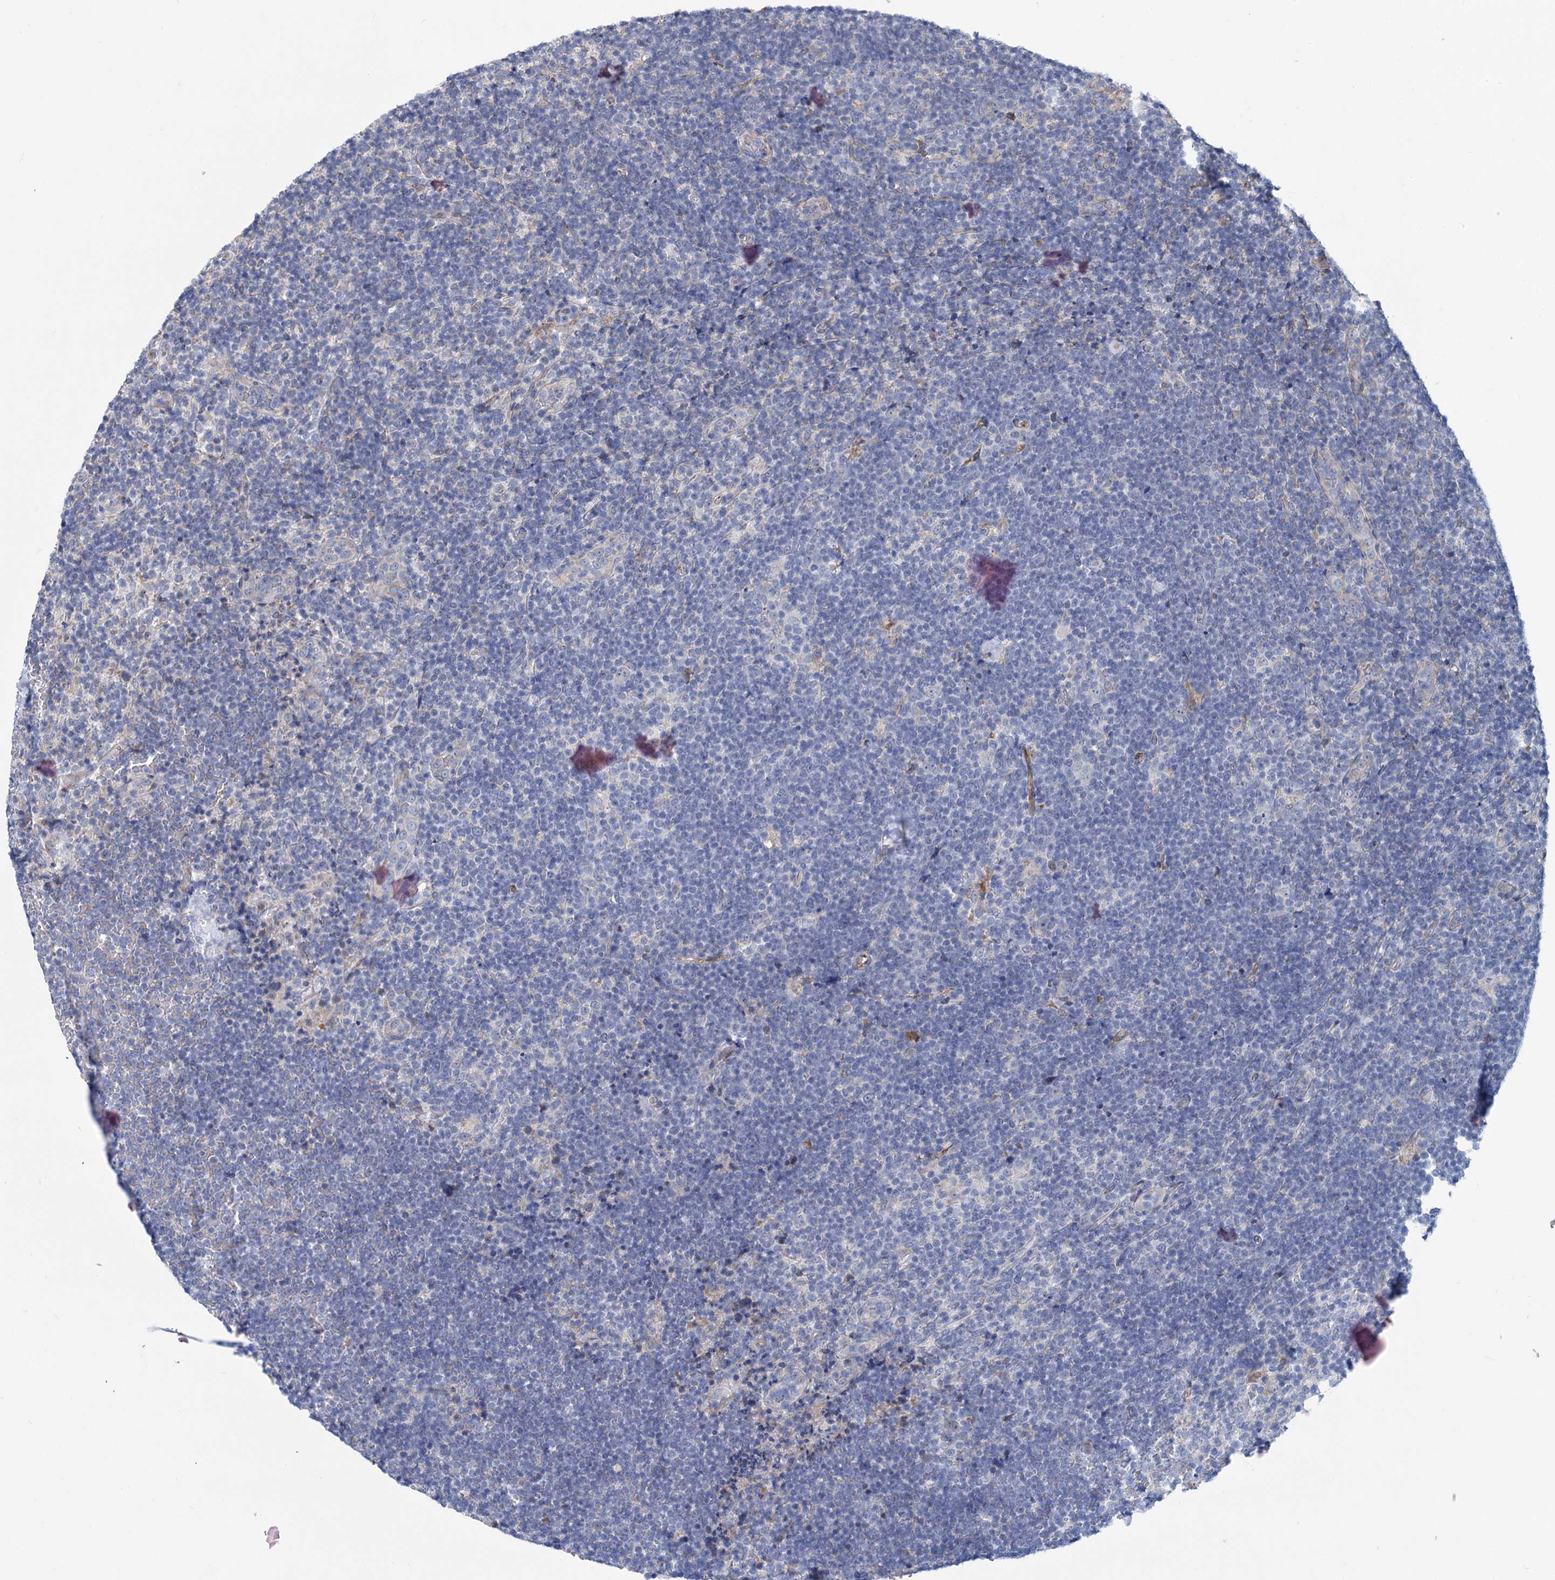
{"staining": {"intensity": "negative", "quantity": "none", "location": "none"}, "tissue": "lymphoma", "cell_type": "Tumor cells", "image_type": "cancer", "snomed": [{"axis": "morphology", "description": "Hodgkin's disease, NOS"}, {"axis": "topography", "description": "Lymph node"}], "caption": "A histopathology image of Hodgkin's disease stained for a protein demonstrates no brown staining in tumor cells. The staining is performed using DAB (3,3'-diaminobenzidine) brown chromogen with nuclei counter-stained in using hematoxylin.", "gene": "PRSS35", "patient": {"sex": "female", "age": 57}}